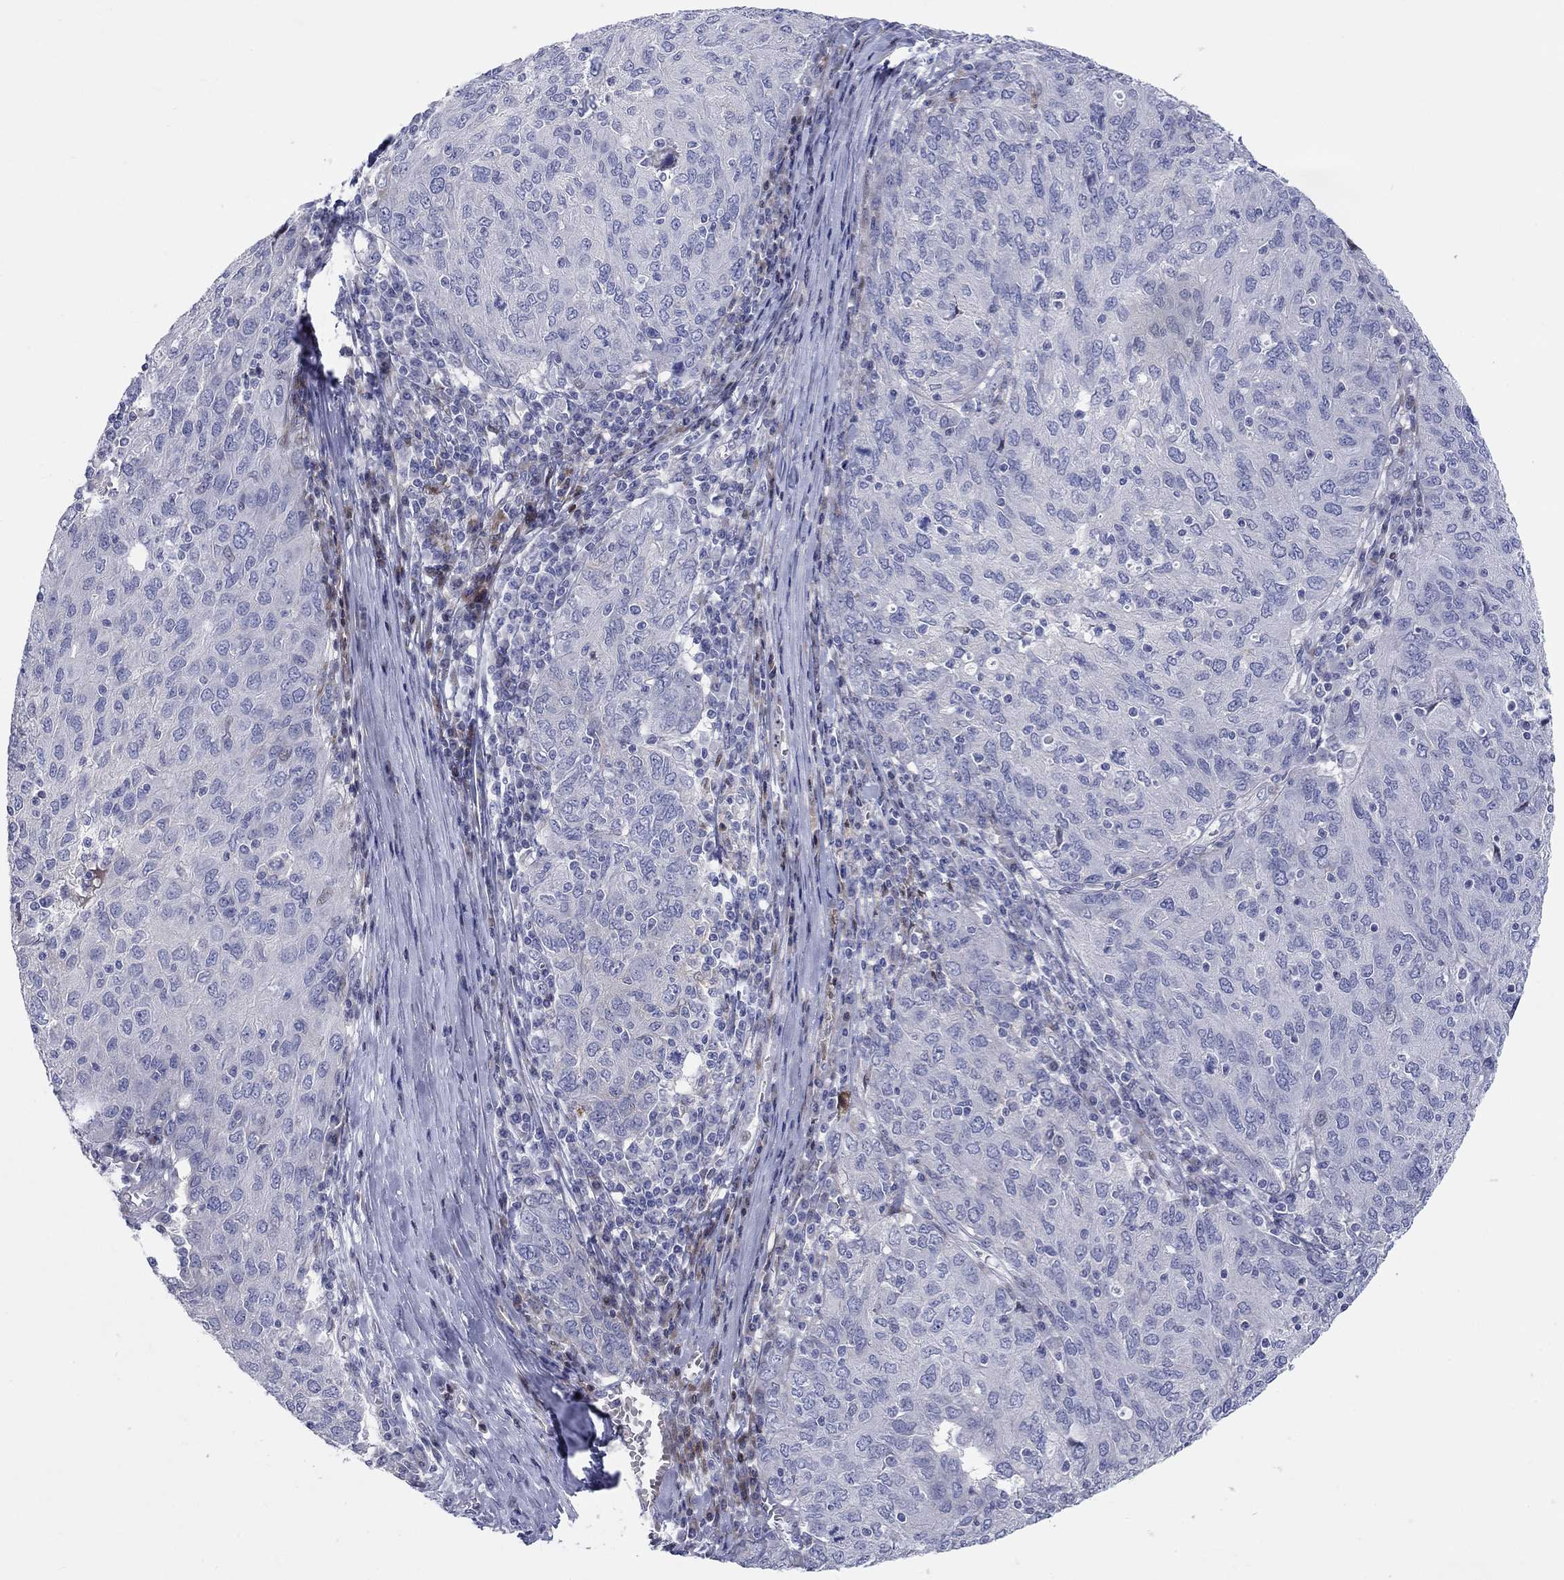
{"staining": {"intensity": "negative", "quantity": "none", "location": "none"}, "tissue": "ovarian cancer", "cell_type": "Tumor cells", "image_type": "cancer", "snomed": [{"axis": "morphology", "description": "Carcinoma, endometroid"}, {"axis": "topography", "description": "Ovary"}], "caption": "Ovarian cancer was stained to show a protein in brown. There is no significant staining in tumor cells. The staining is performed using DAB (3,3'-diaminobenzidine) brown chromogen with nuclei counter-stained in using hematoxylin.", "gene": "ARHGAP36", "patient": {"sex": "female", "age": 50}}